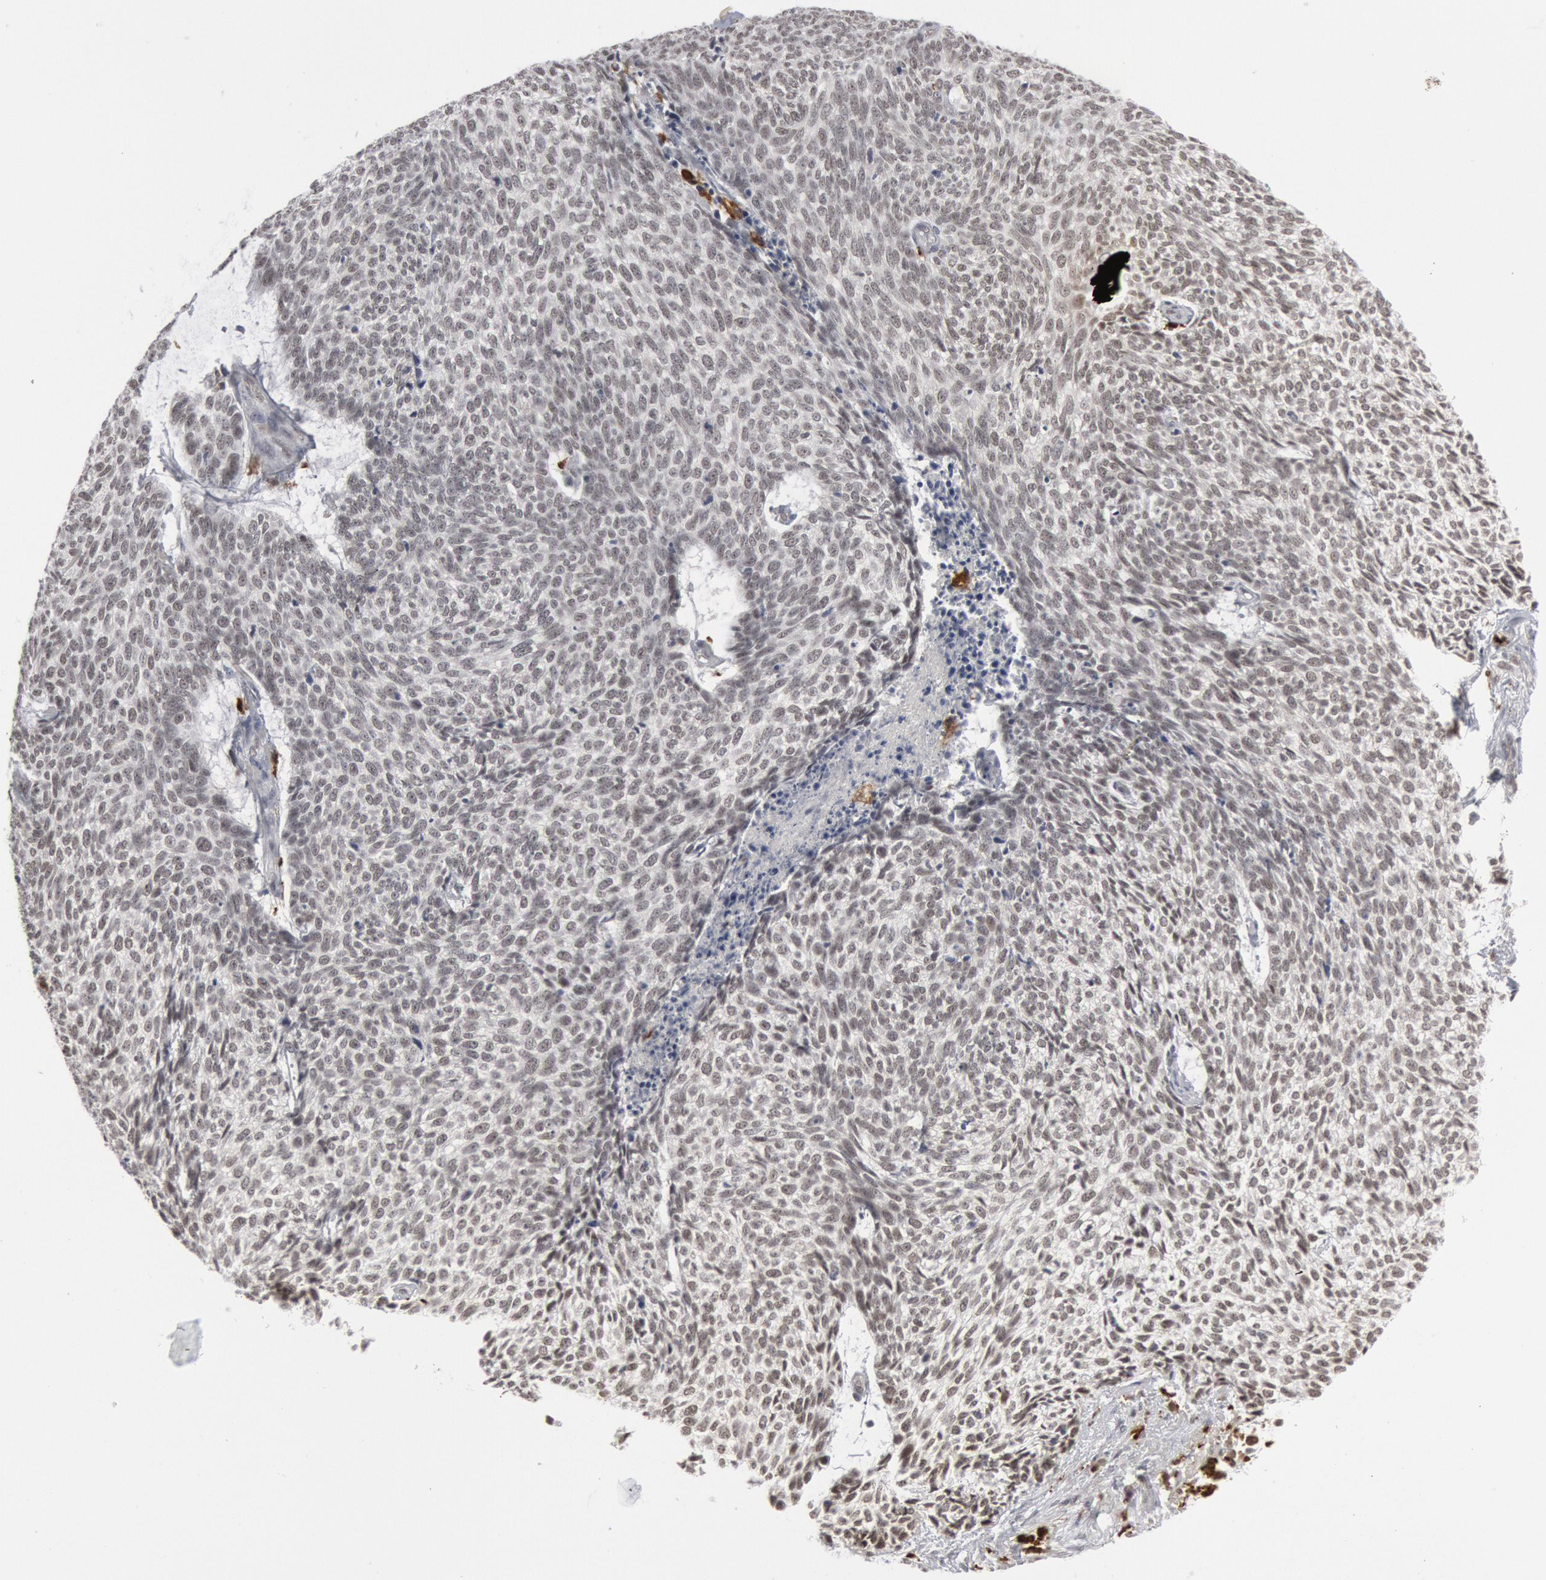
{"staining": {"intensity": "negative", "quantity": "none", "location": "none"}, "tissue": "skin cancer", "cell_type": "Tumor cells", "image_type": "cancer", "snomed": [{"axis": "morphology", "description": "Basal cell carcinoma"}, {"axis": "topography", "description": "Skin"}], "caption": "The photomicrograph demonstrates no significant staining in tumor cells of skin cancer.", "gene": "PTPN6", "patient": {"sex": "female", "age": 89}}